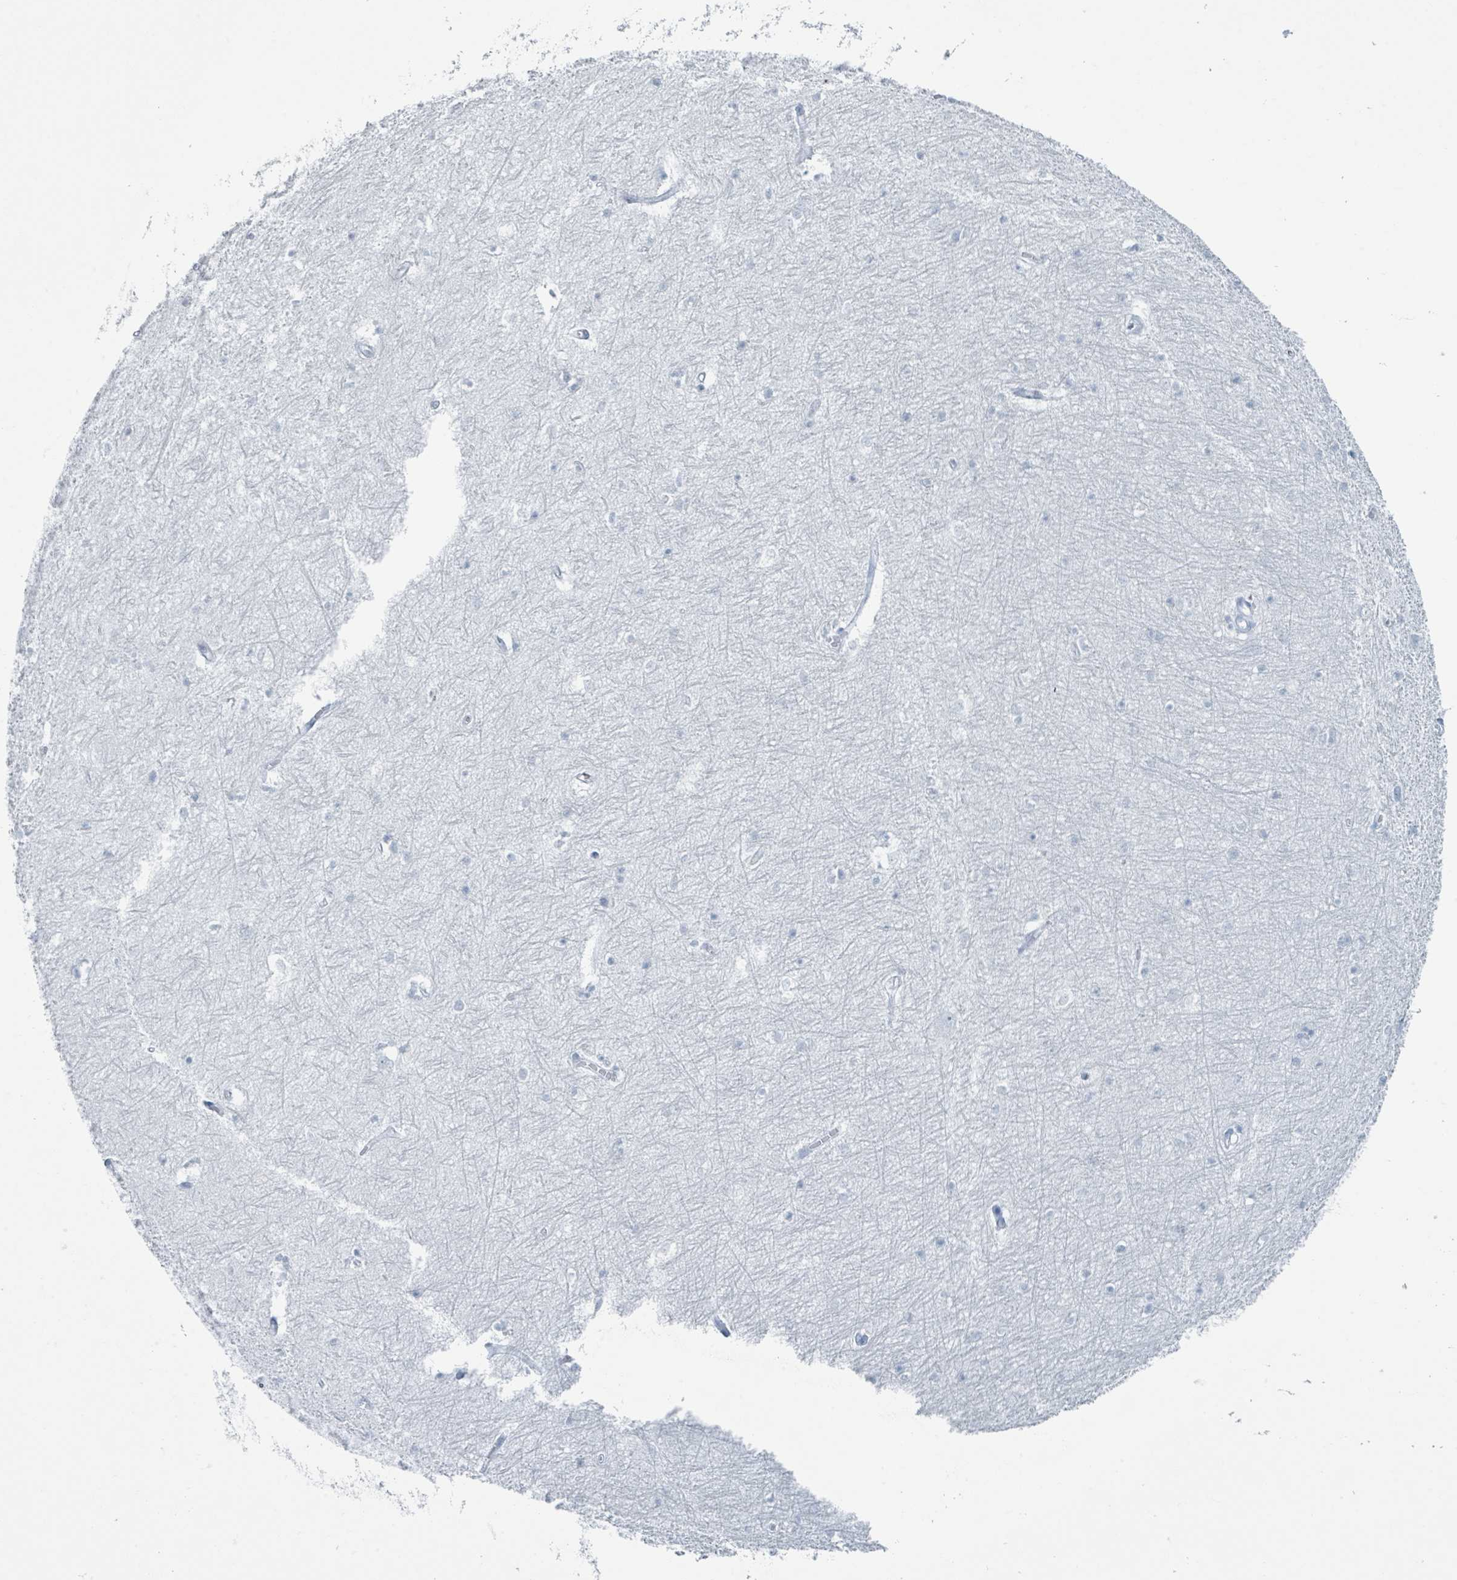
{"staining": {"intensity": "negative", "quantity": "none", "location": "none"}, "tissue": "hippocampus", "cell_type": "Glial cells", "image_type": "normal", "snomed": [{"axis": "morphology", "description": "Normal tissue, NOS"}, {"axis": "topography", "description": "Hippocampus"}], "caption": "High power microscopy micrograph of an immunohistochemistry (IHC) image of normal hippocampus, revealing no significant positivity in glial cells.", "gene": "GPR15LG", "patient": {"sex": "female", "age": 64}}